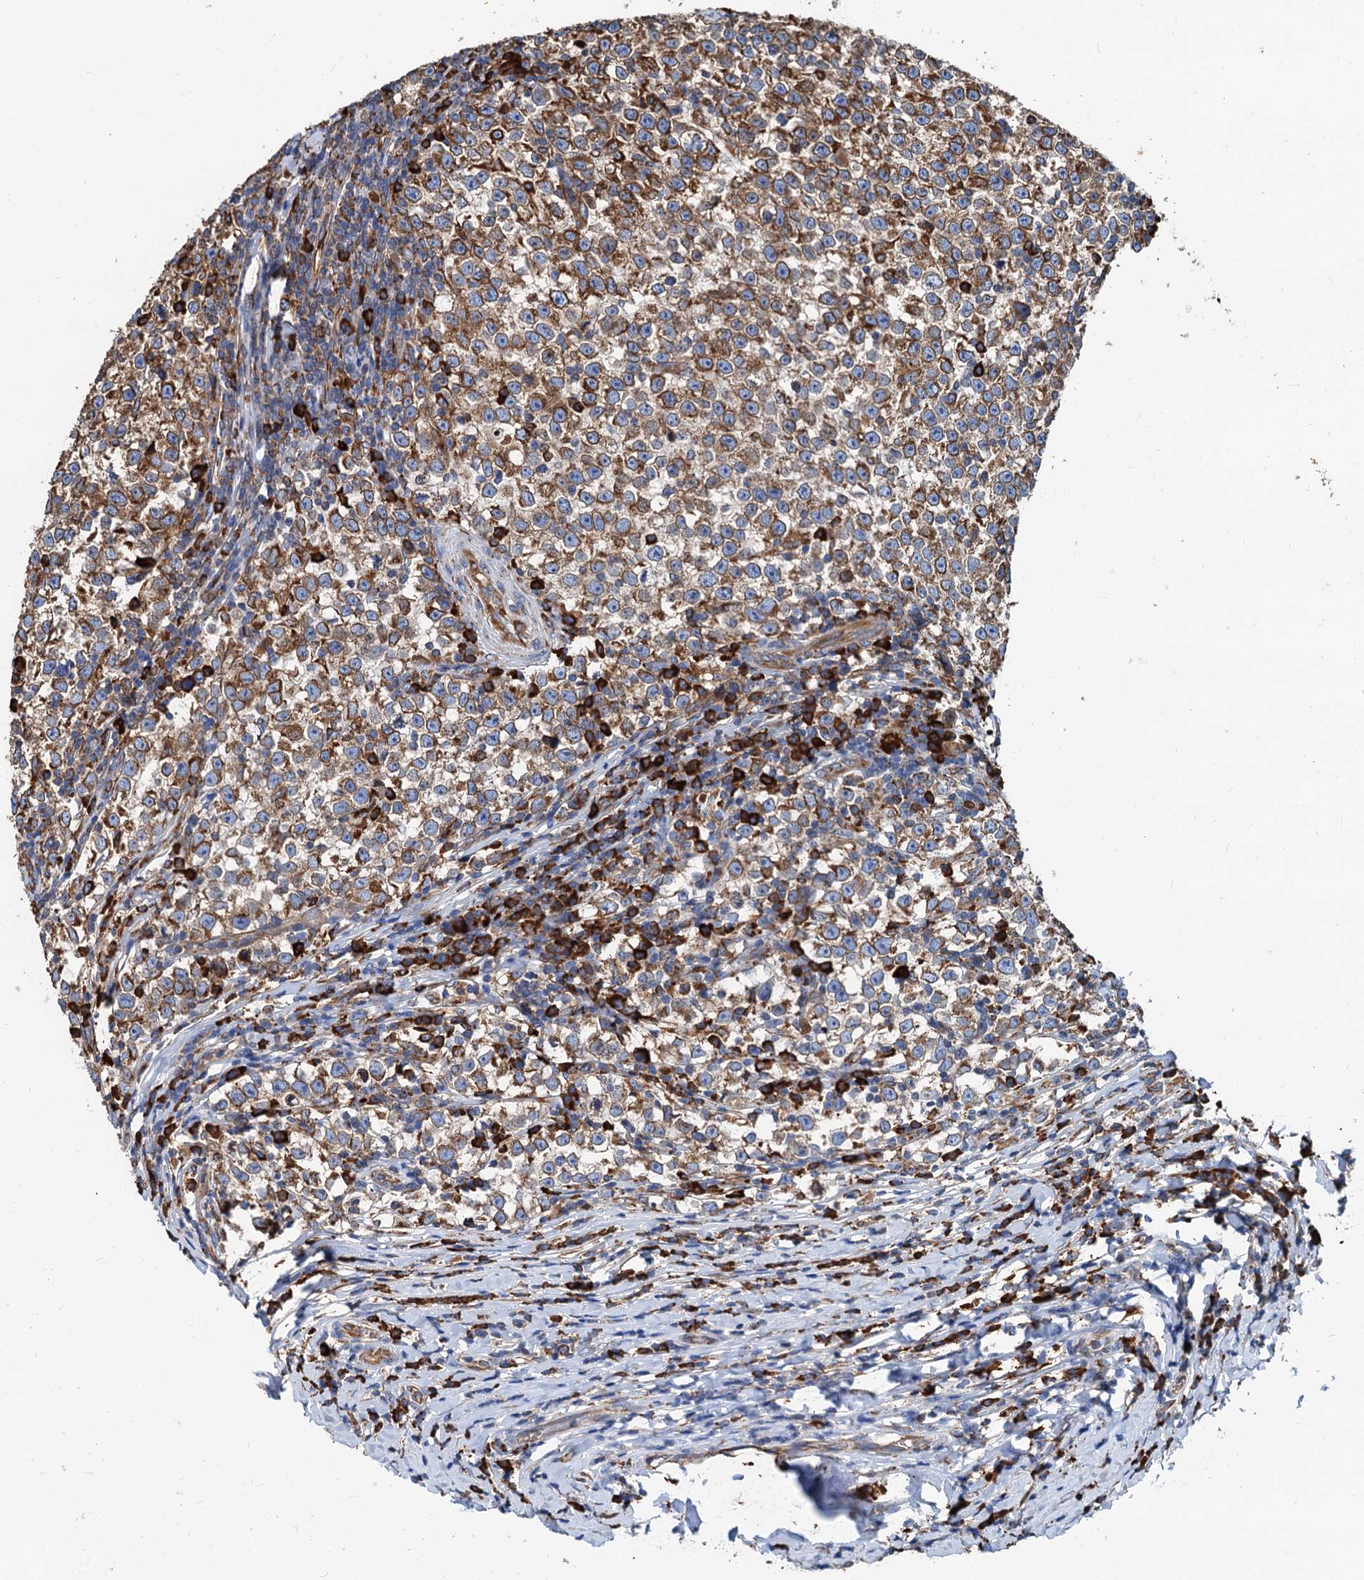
{"staining": {"intensity": "moderate", "quantity": ">75%", "location": "cytoplasmic/membranous"}, "tissue": "testis cancer", "cell_type": "Tumor cells", "image_type": "cancer", "snomed": [{"axis": "morphology", "description": "Normal tissue, NOS"}, {"axis": "morphology", "description": "Seminoma, NOS"}, {"axis": "topography", "description": "Testis"}], "caption": "Testis cancer (seminoma) stained with a protein marker exhibits moderate staining in tumor cells.", "gene": "HSPA5", "patient": {"sex": "male", "age": 43}}